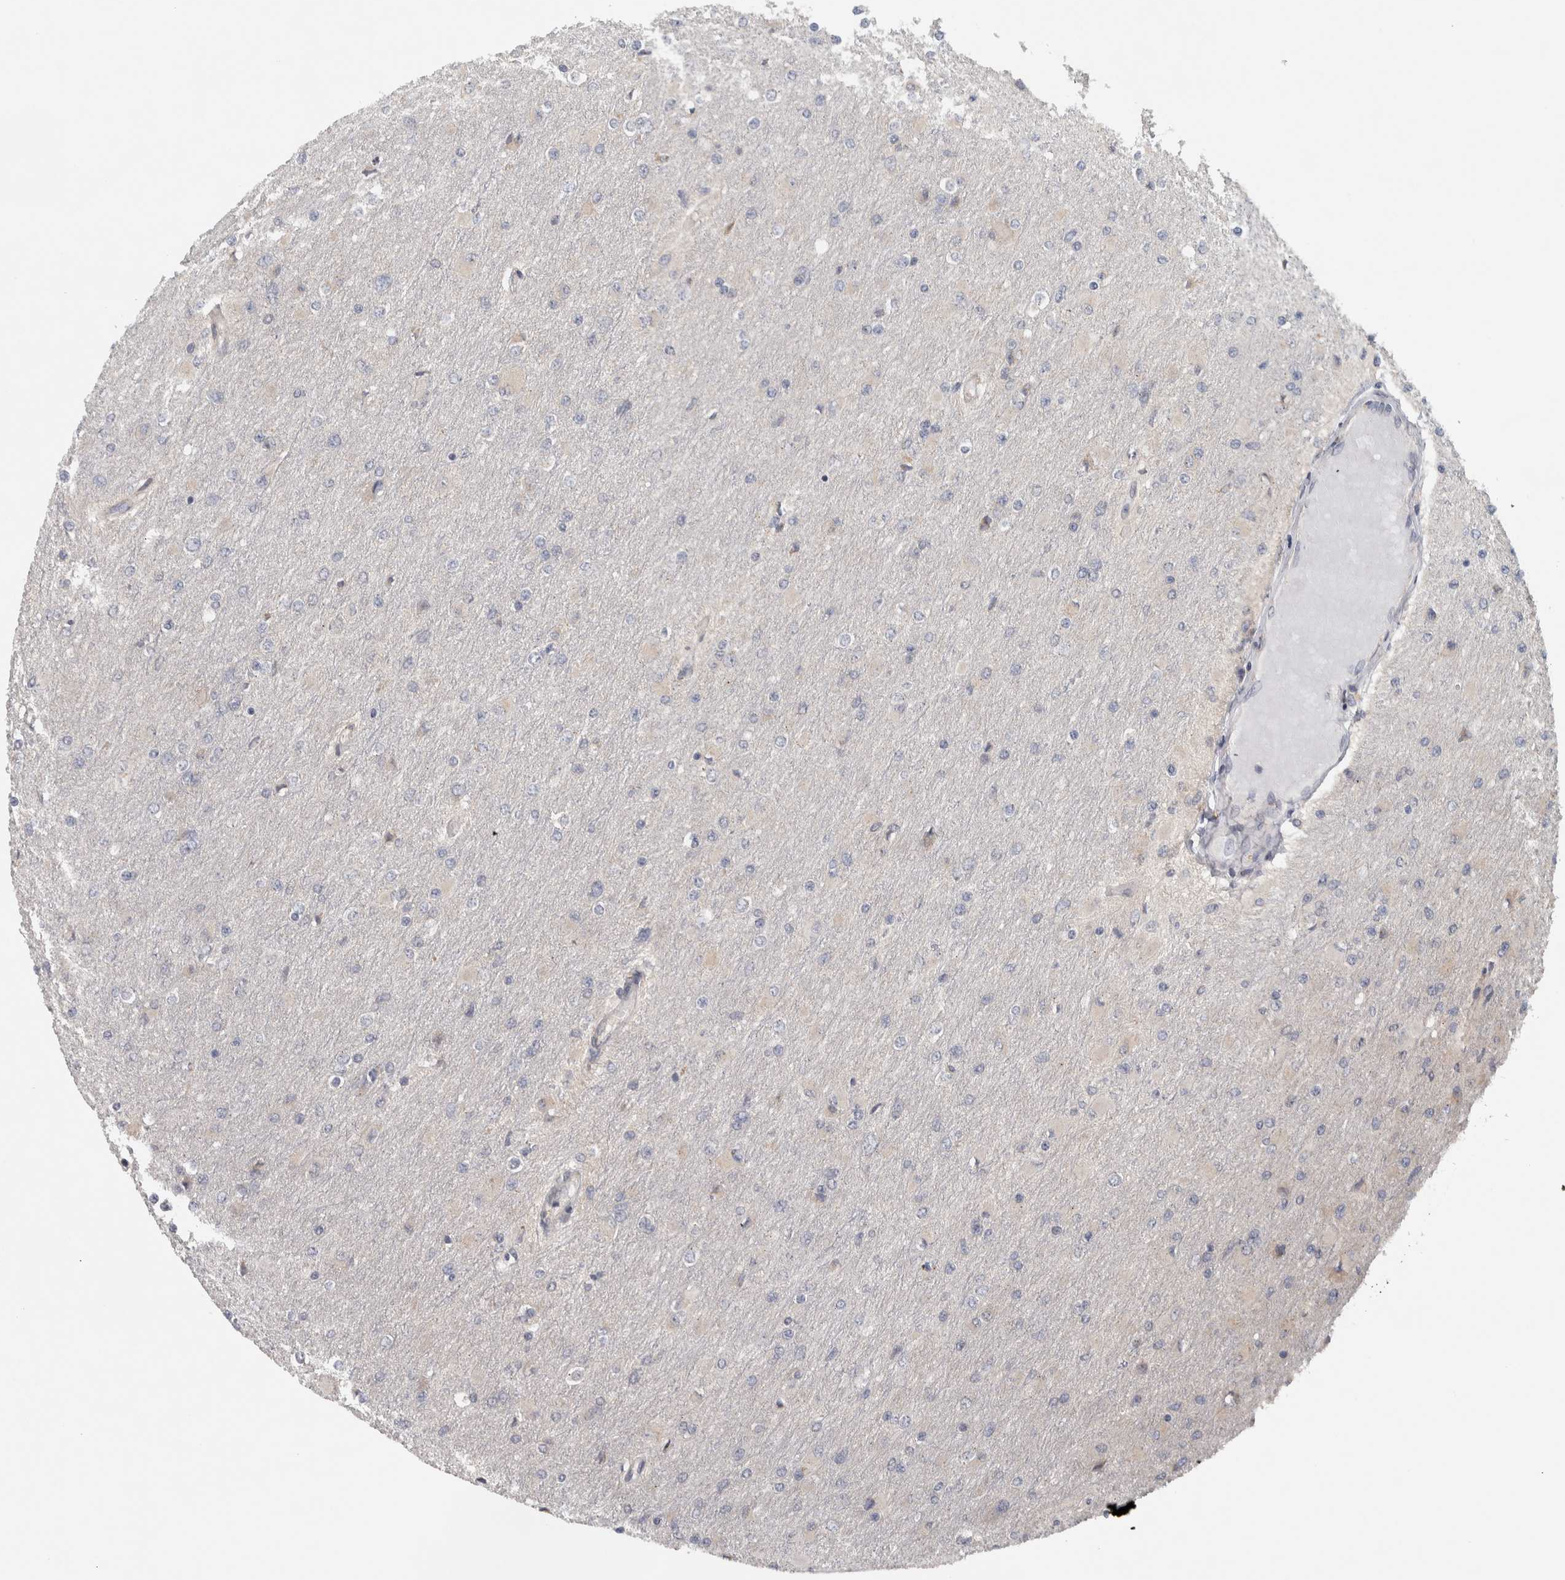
{"staining": {"intensity": "negative", "quantity": "none", "location": "none"}, "tissue": "glioma", "cell_type": "Tumor cells", "image_type": "cancer", "snomed": [{"axis": "morphology", "description": "Glioma, malignant, High grade"}, {"axis": "topography", "description": "Cerebral cortex"}], "caption": "An immunohistochemistry histopathology image of malignant high-grade glioma is shown. There is no staining in tumor cells of malignant high-grade glioma.", "gene": "ADPRM", "patient": {"sex": "female", "age": 36}}